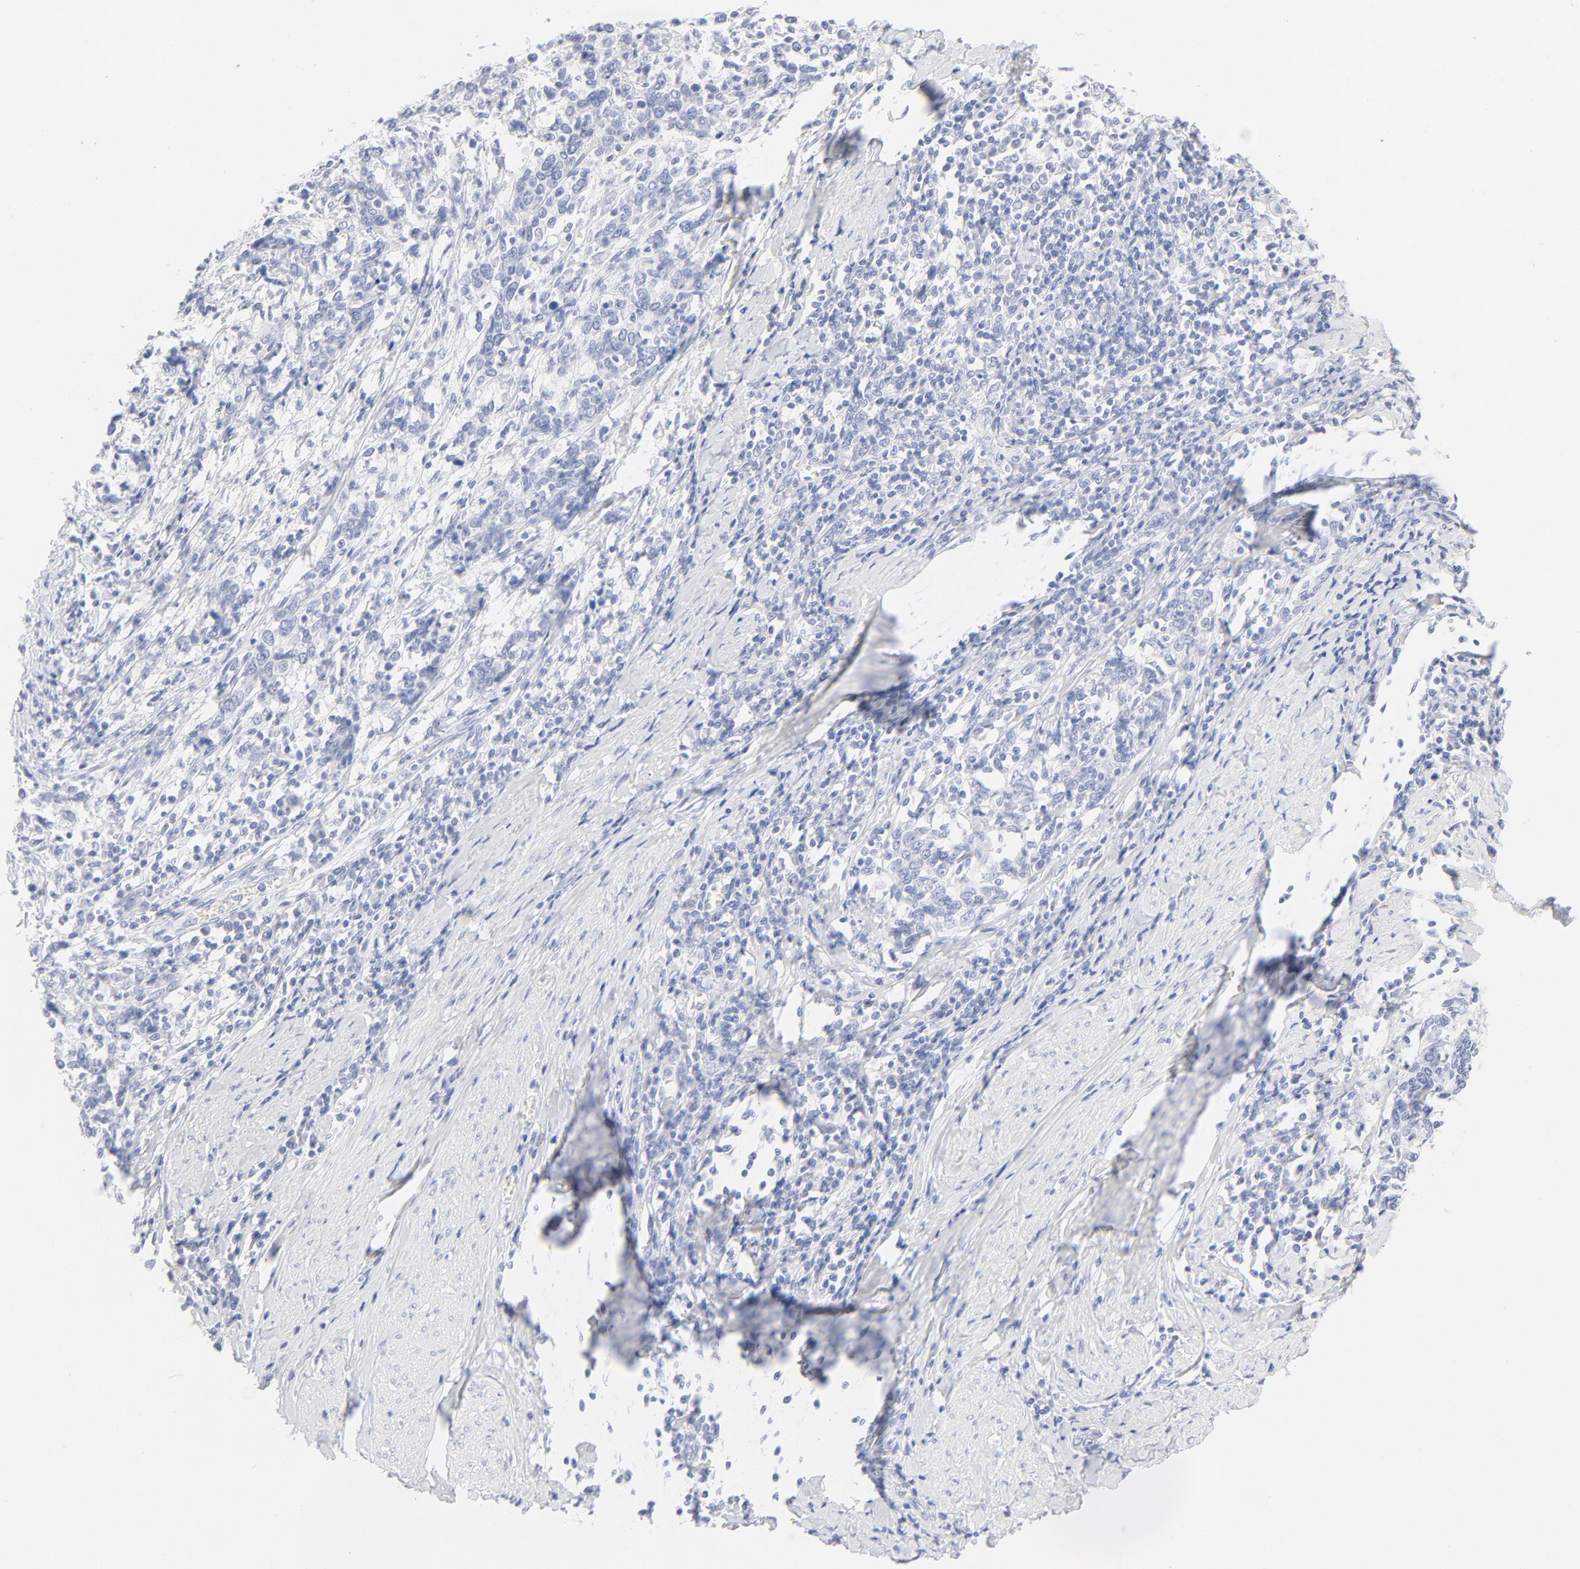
{"staining": {"intensity": "negative", "quantity": "none", "location": "none"}, "tissue": "cervical cancer", "cell_type": "Tumor cells", "image_type": "cancer", "snomed": [{"axis": "morphology", "description": "Squamous cell carcinoma, NOS"}, {"axis": "topography", "description": "Cervix"}], "caption": "Immunohistochemical staining of cervical squamous cell carcinoma reveals no significant staining in tumor cells.", "gene": "ONECUT1", "patient": {"sex": "female", "age": 41}}